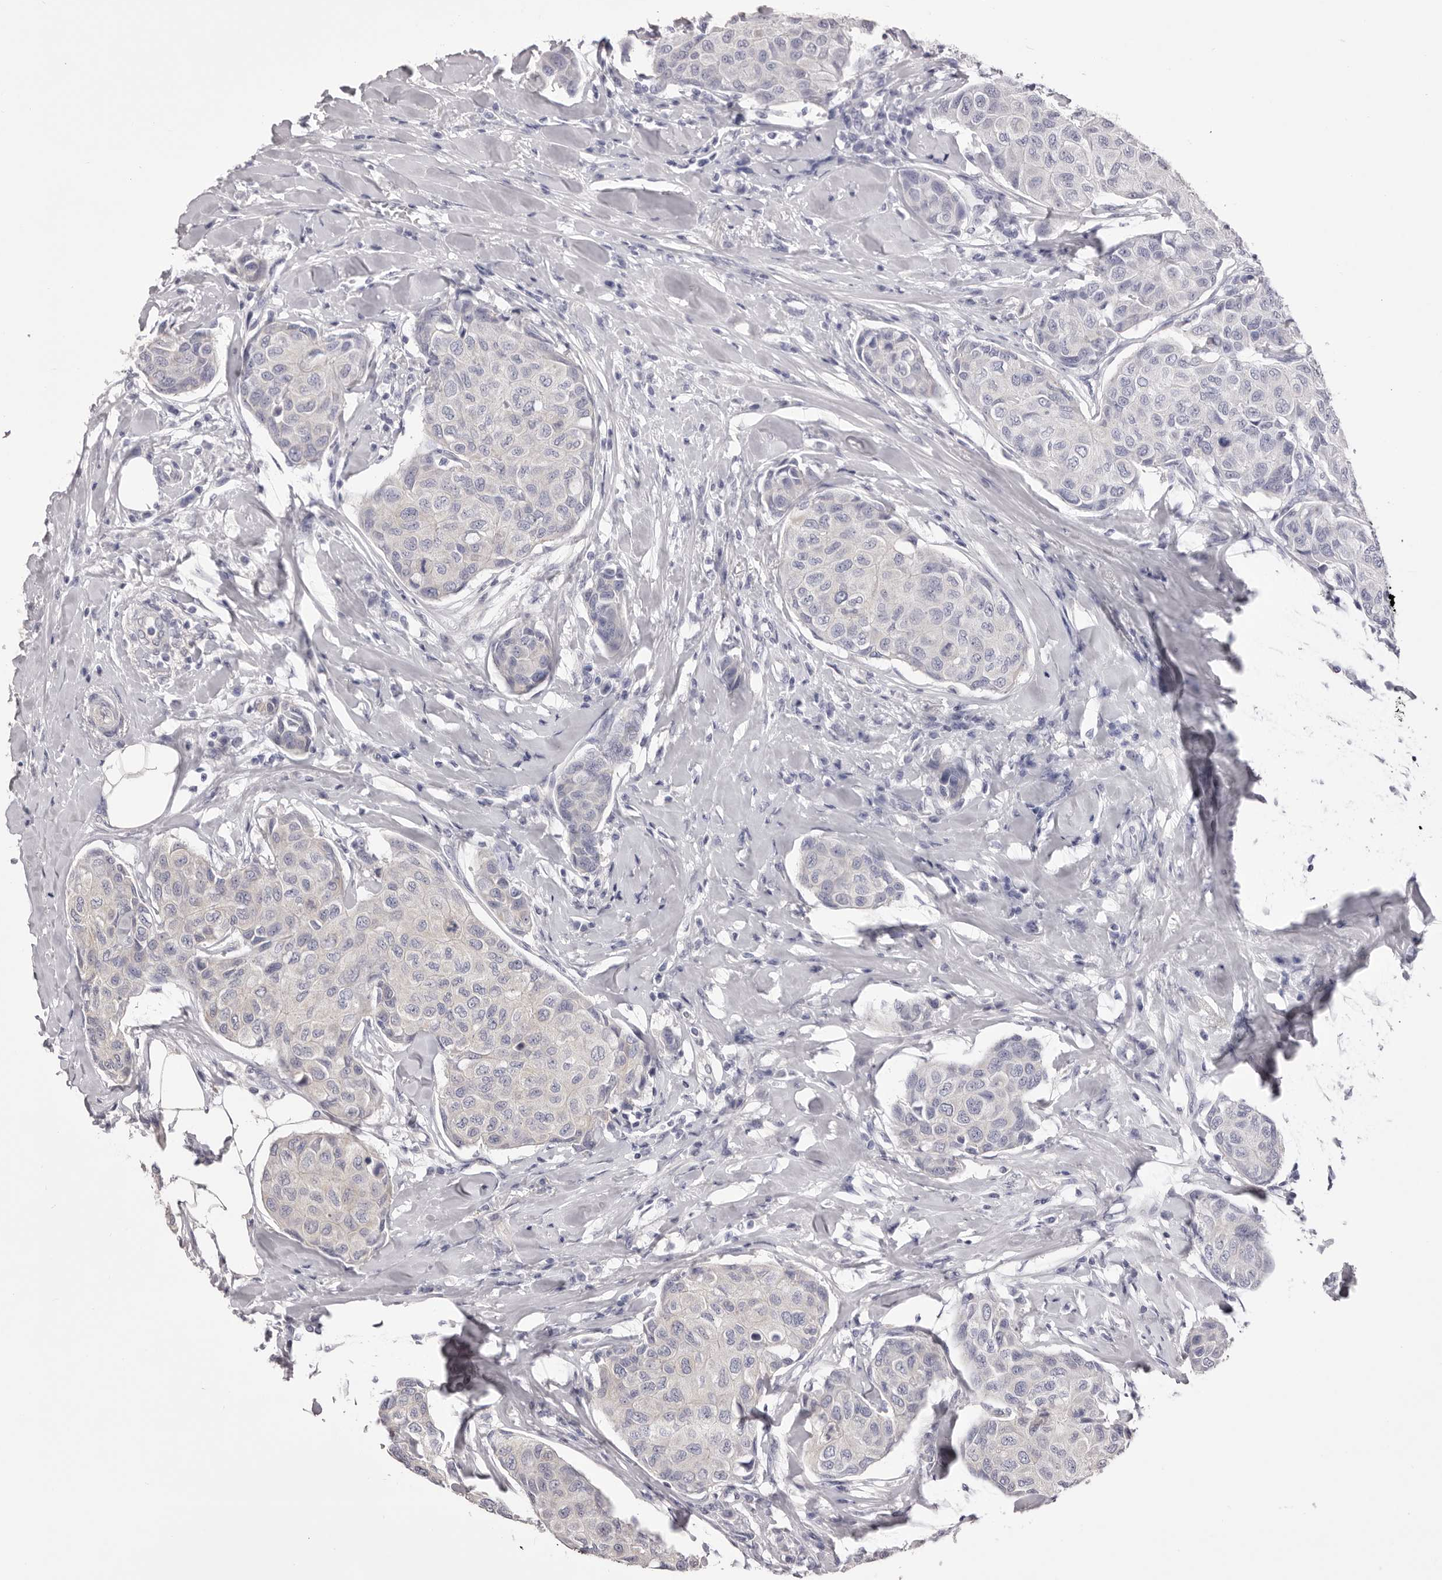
{"staining": {"intensity": "negative", "quantity": "none", "location": "none"}, "tissue": "breast cancer", "cell_type": "Tumor cells", "image_type": "cancer", "snomed": [{"axis": "morphology", "description": "Duct carcinoma"}, {"axis": "topography", "description": "Breast"}], "caption": "High magnification brightfield microscopy of infiltrating ductal carcinoma (breast) stained with DAB (brown) and counterstained with hematoxylin (blue): tumor cells show no significant staining.", "gene": "PNRC1", "patient": {"sex": "female", "age": 80}}